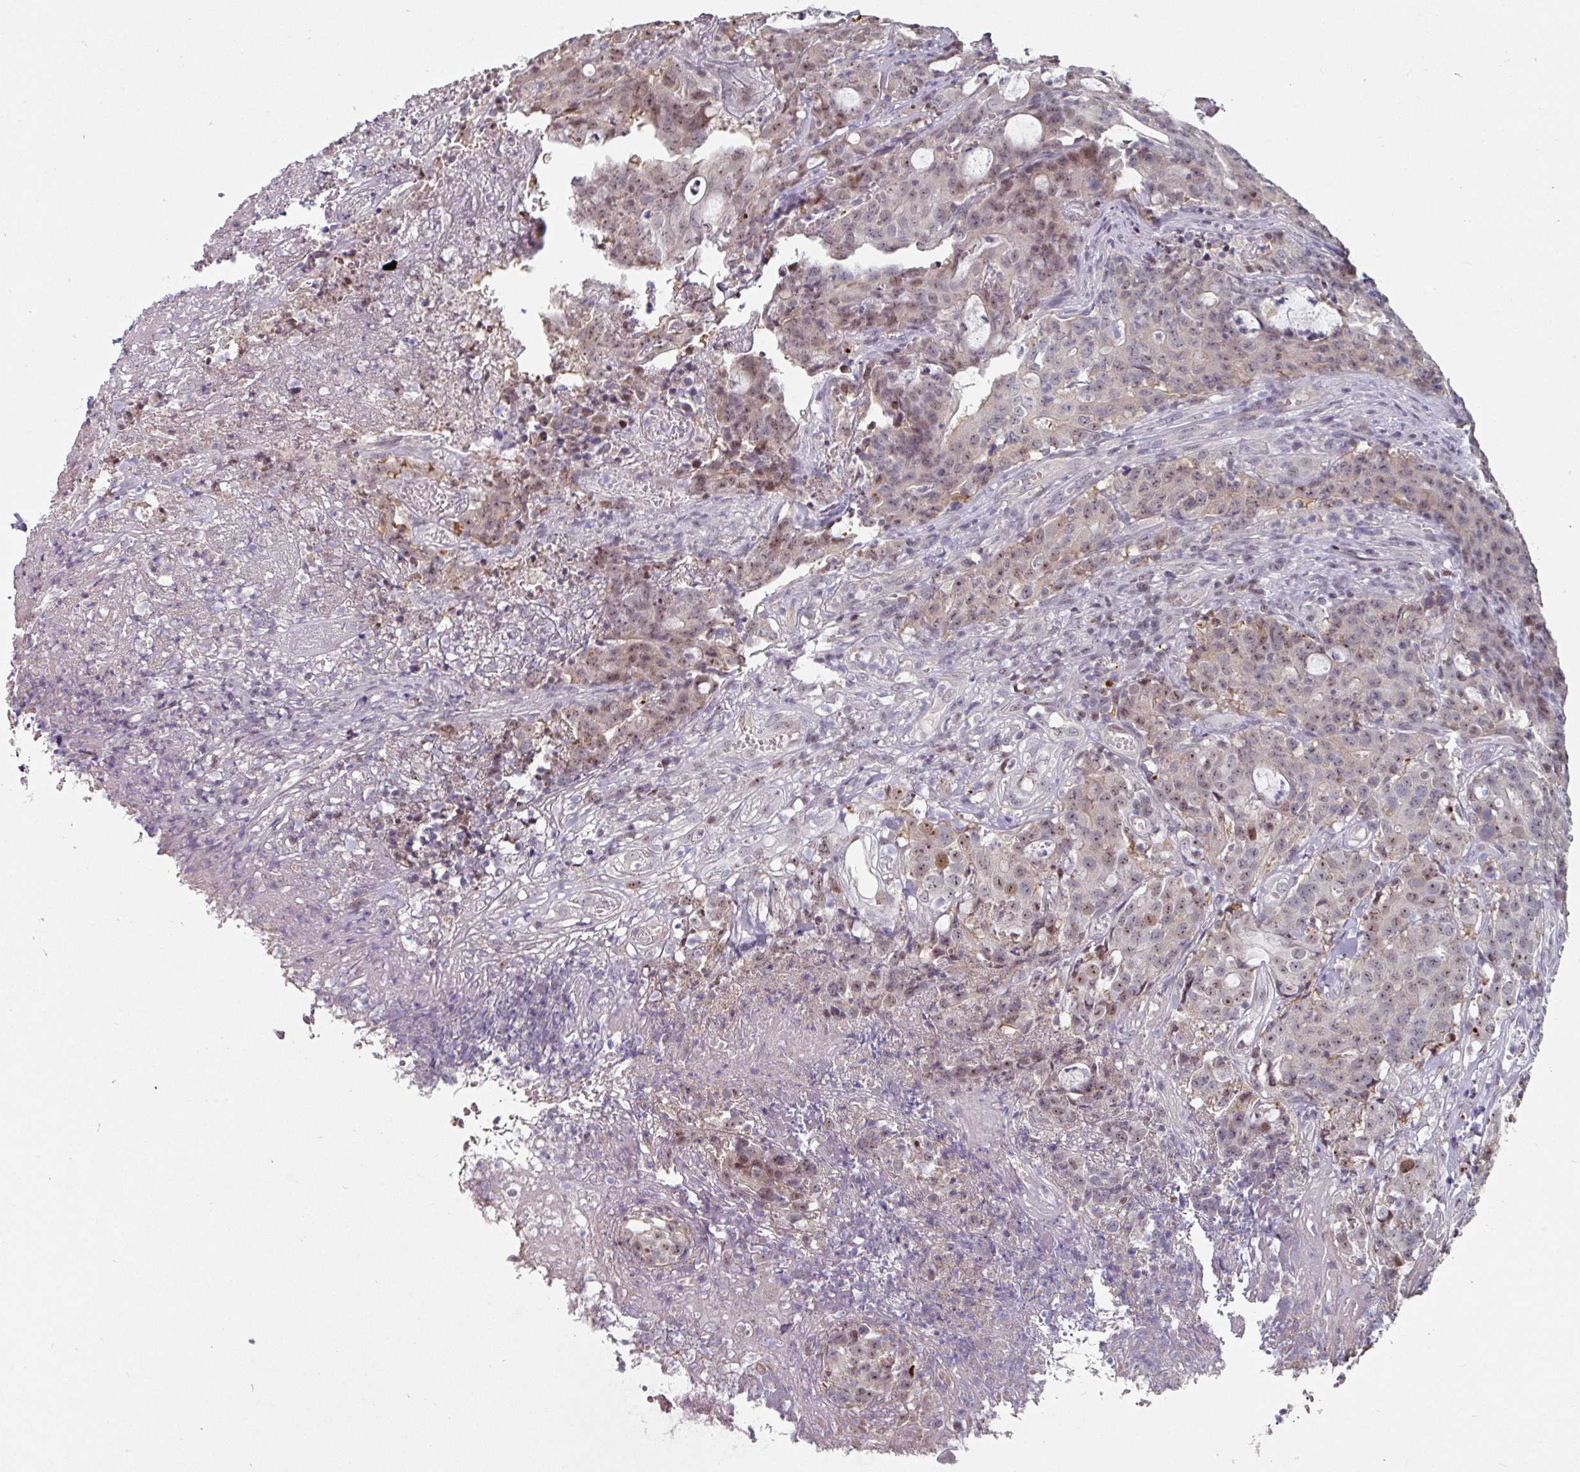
{"staining": {"intensity": "weak", "quantity": "<25%", "location": "nuclear"}, "tissue": "colorectal cancer", "cell_type": "Tumor cells", "image_type": "cancer", "snomed": [{"axis": "morphology", "description": "Adenocarcinoma, NOS"}, {"axis": "topography", "description": "Colon"}], "caption": "Tumor cells are negative for protein expression in human colorectal adenocarcinoma.", "gene": "ZBTB6", "patient": {"sex": "male", "age": 83}}